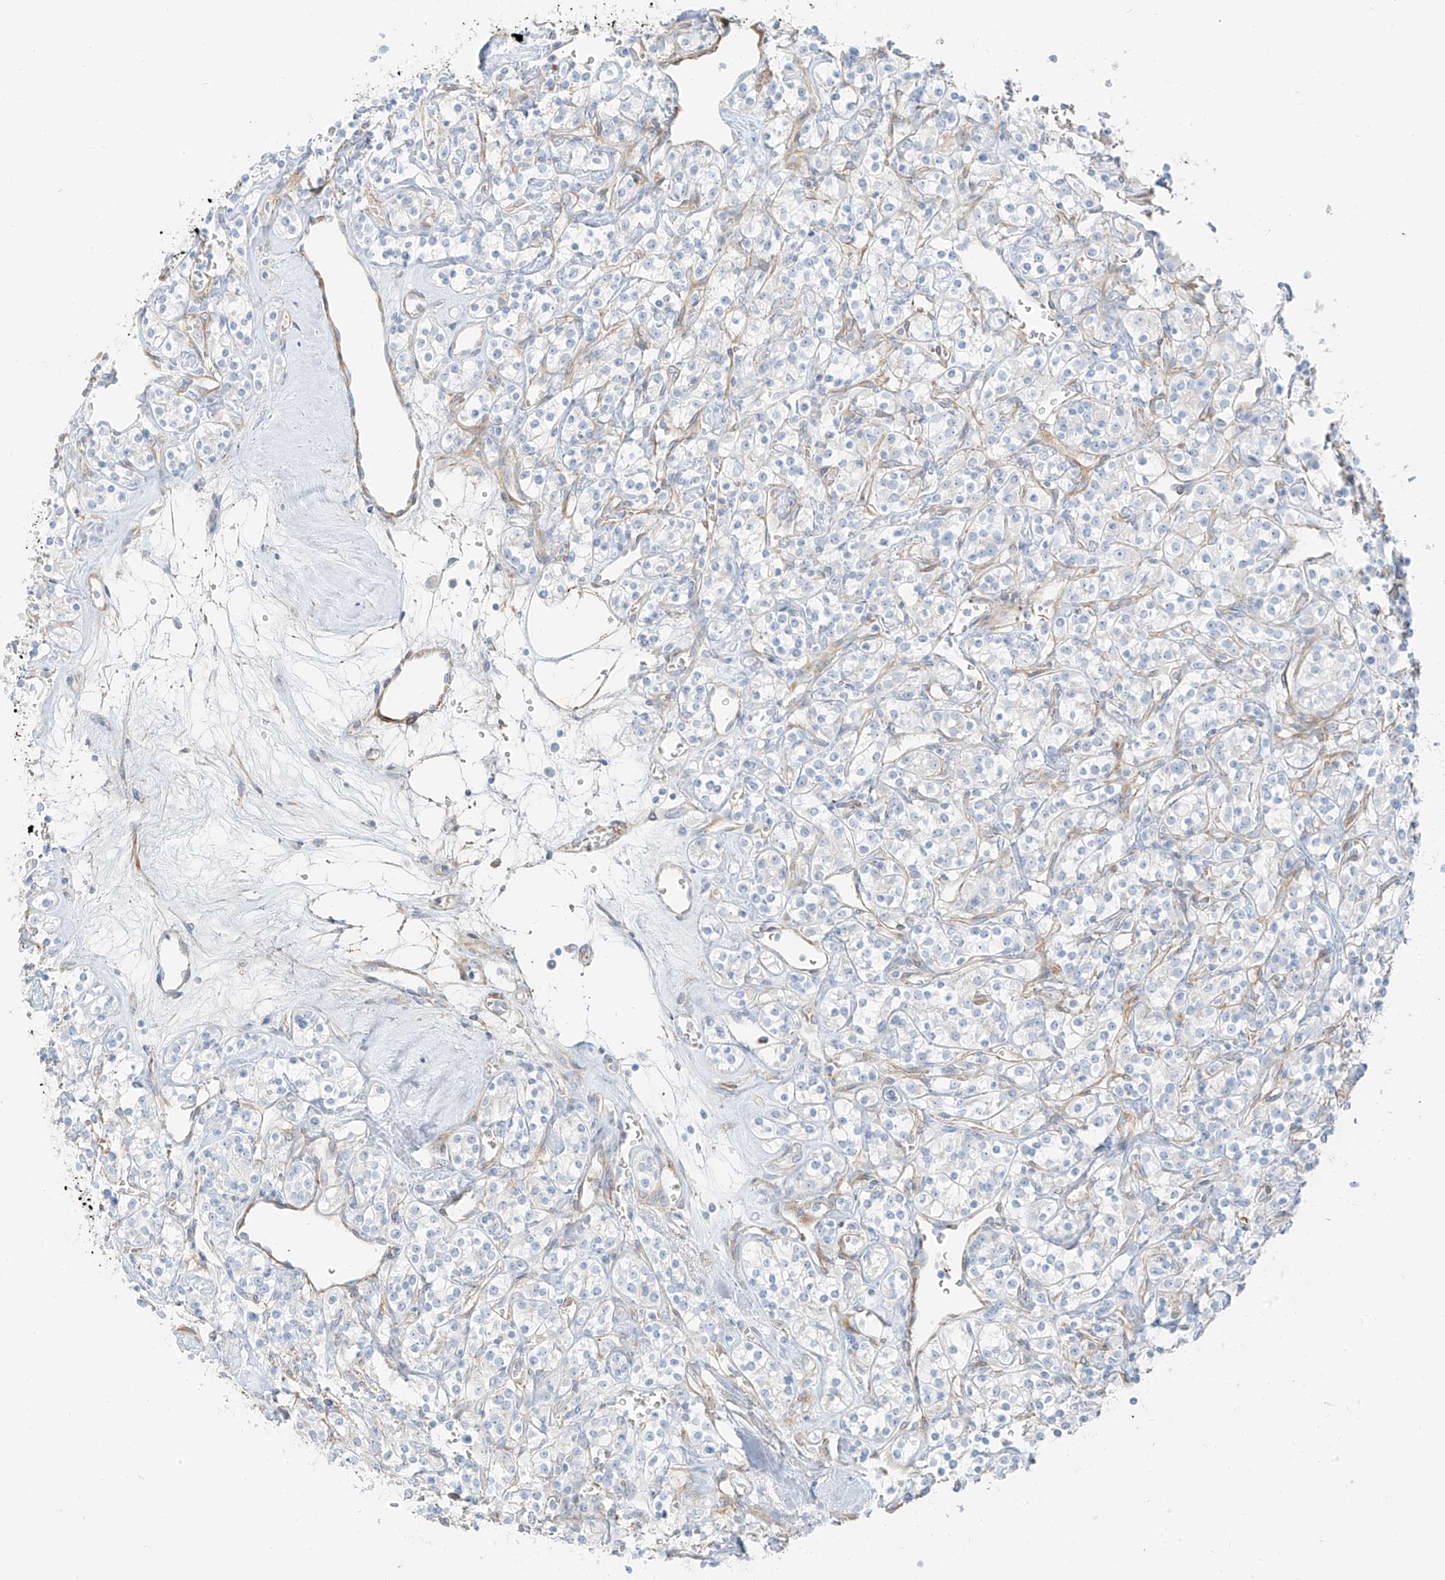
{"staining": {"intensity": "negative", "quantity": "none", "location": "none"}, "tissue": "renal cancer", "cell_type": "Tumor cells", "image_type": "cancer", "snomed": [{"axis": "morphology", "description": "Adenocarcinoma, NOS"}, {"axis": "topography", "description": "Kidney"}], "caption": "Immunohistochemistry (IHC) image of neoplastic tissue: human renal cancer (adenocarcinoma) stained with DAB reveals no significant protein positivity in tumor cells.", "gene": "SMCP", "patient": {"sex": "male", "age": 77}}